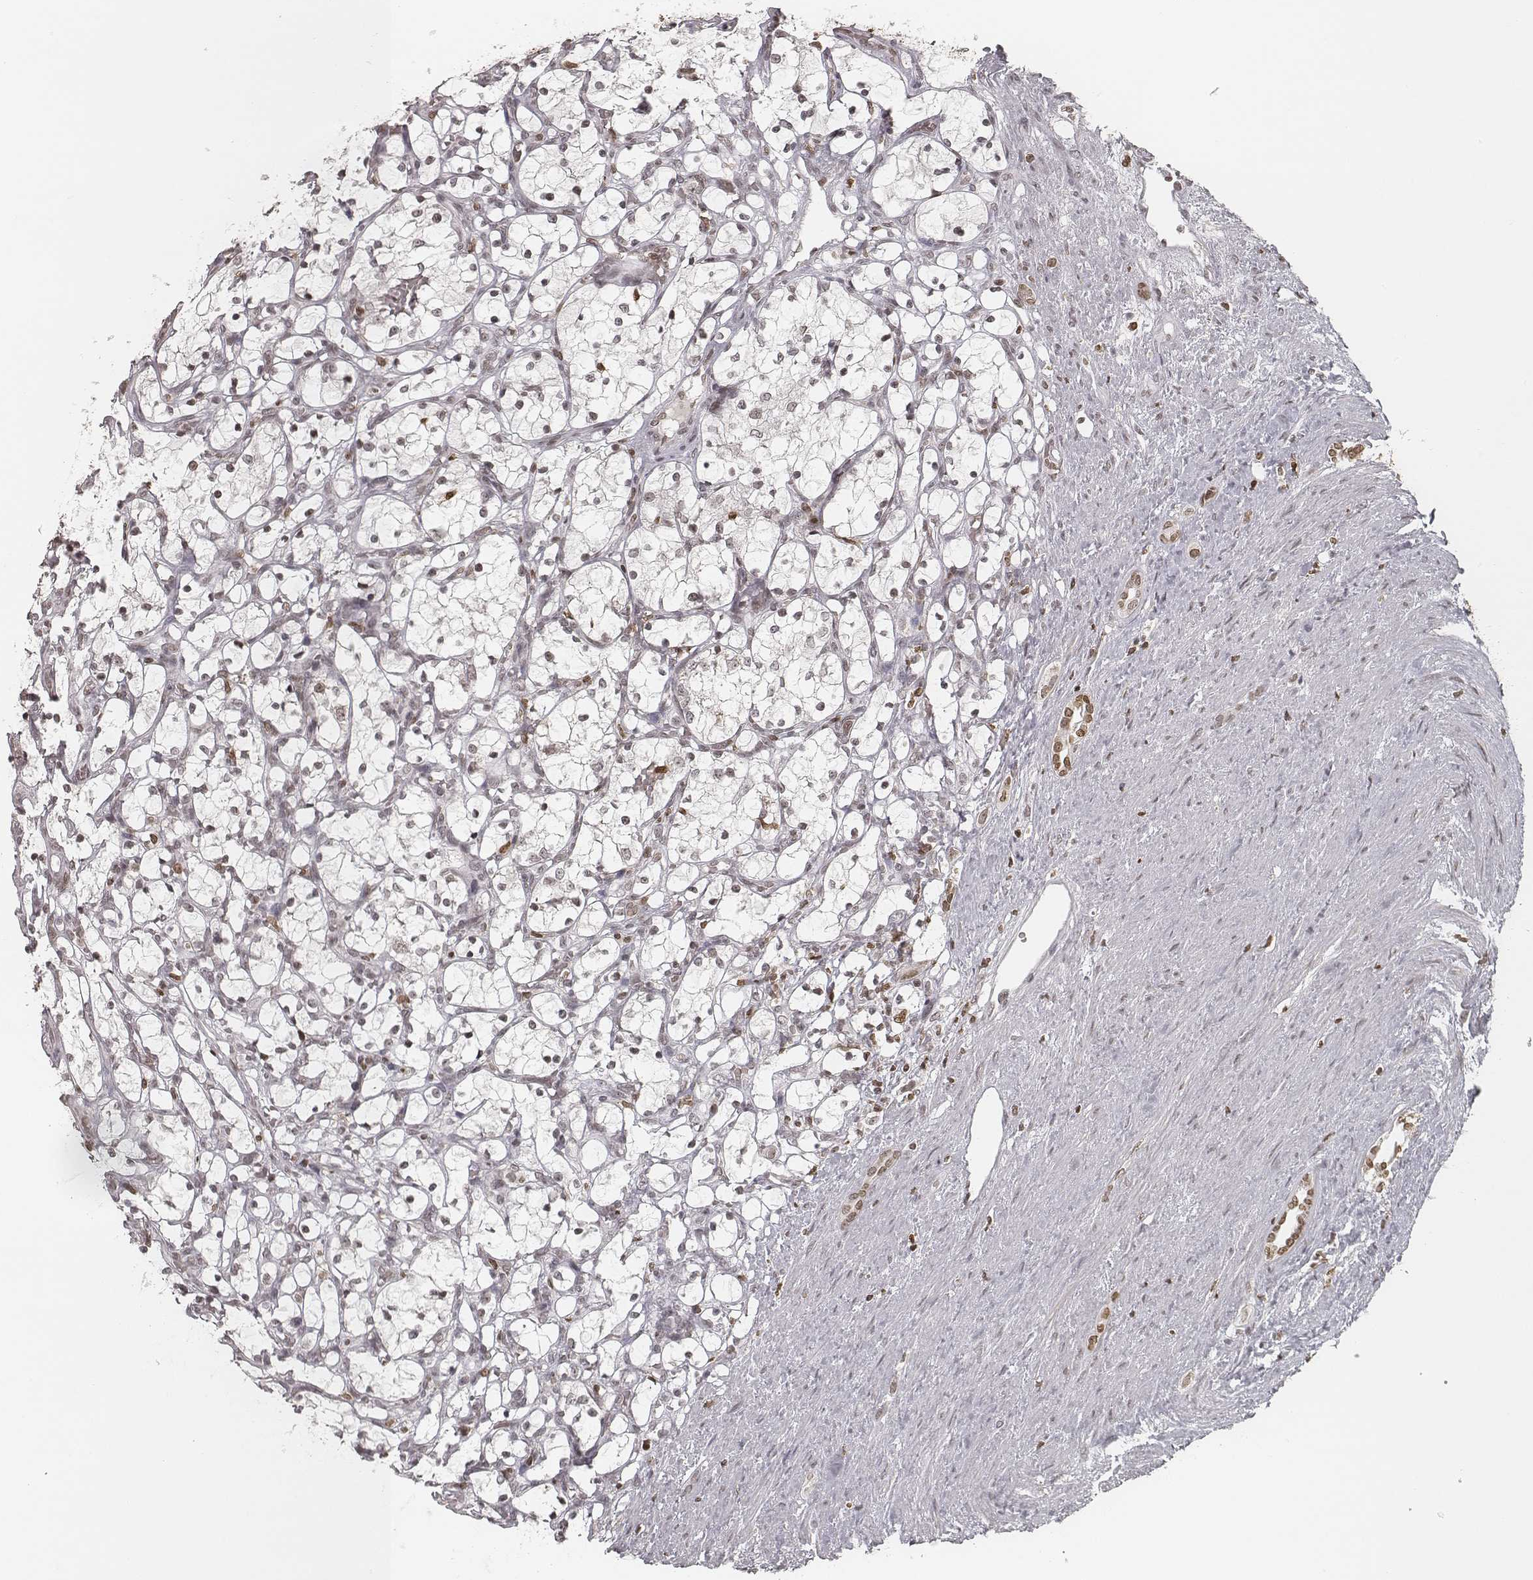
{"staining": {"intensity": "moderate", "quantity": "<25%", "location": "nuclear"}, "tissue": "renal cancer", "cell_type": "Tumor cells", "image_type": "cancer", "snomed": [{"axis": "morphology", "description": "Adenocarcinoma, NOS"}, {"axis": "topography", "description": "Kidney"}], "caption": "Immunohistochemical staining of renal cancer demonstrates low levels of moderate nuclear protein staining in approximately <25% of tumor cells.", "gene": "HMGA2", "patient": {"sex": "female", "age": 69}}